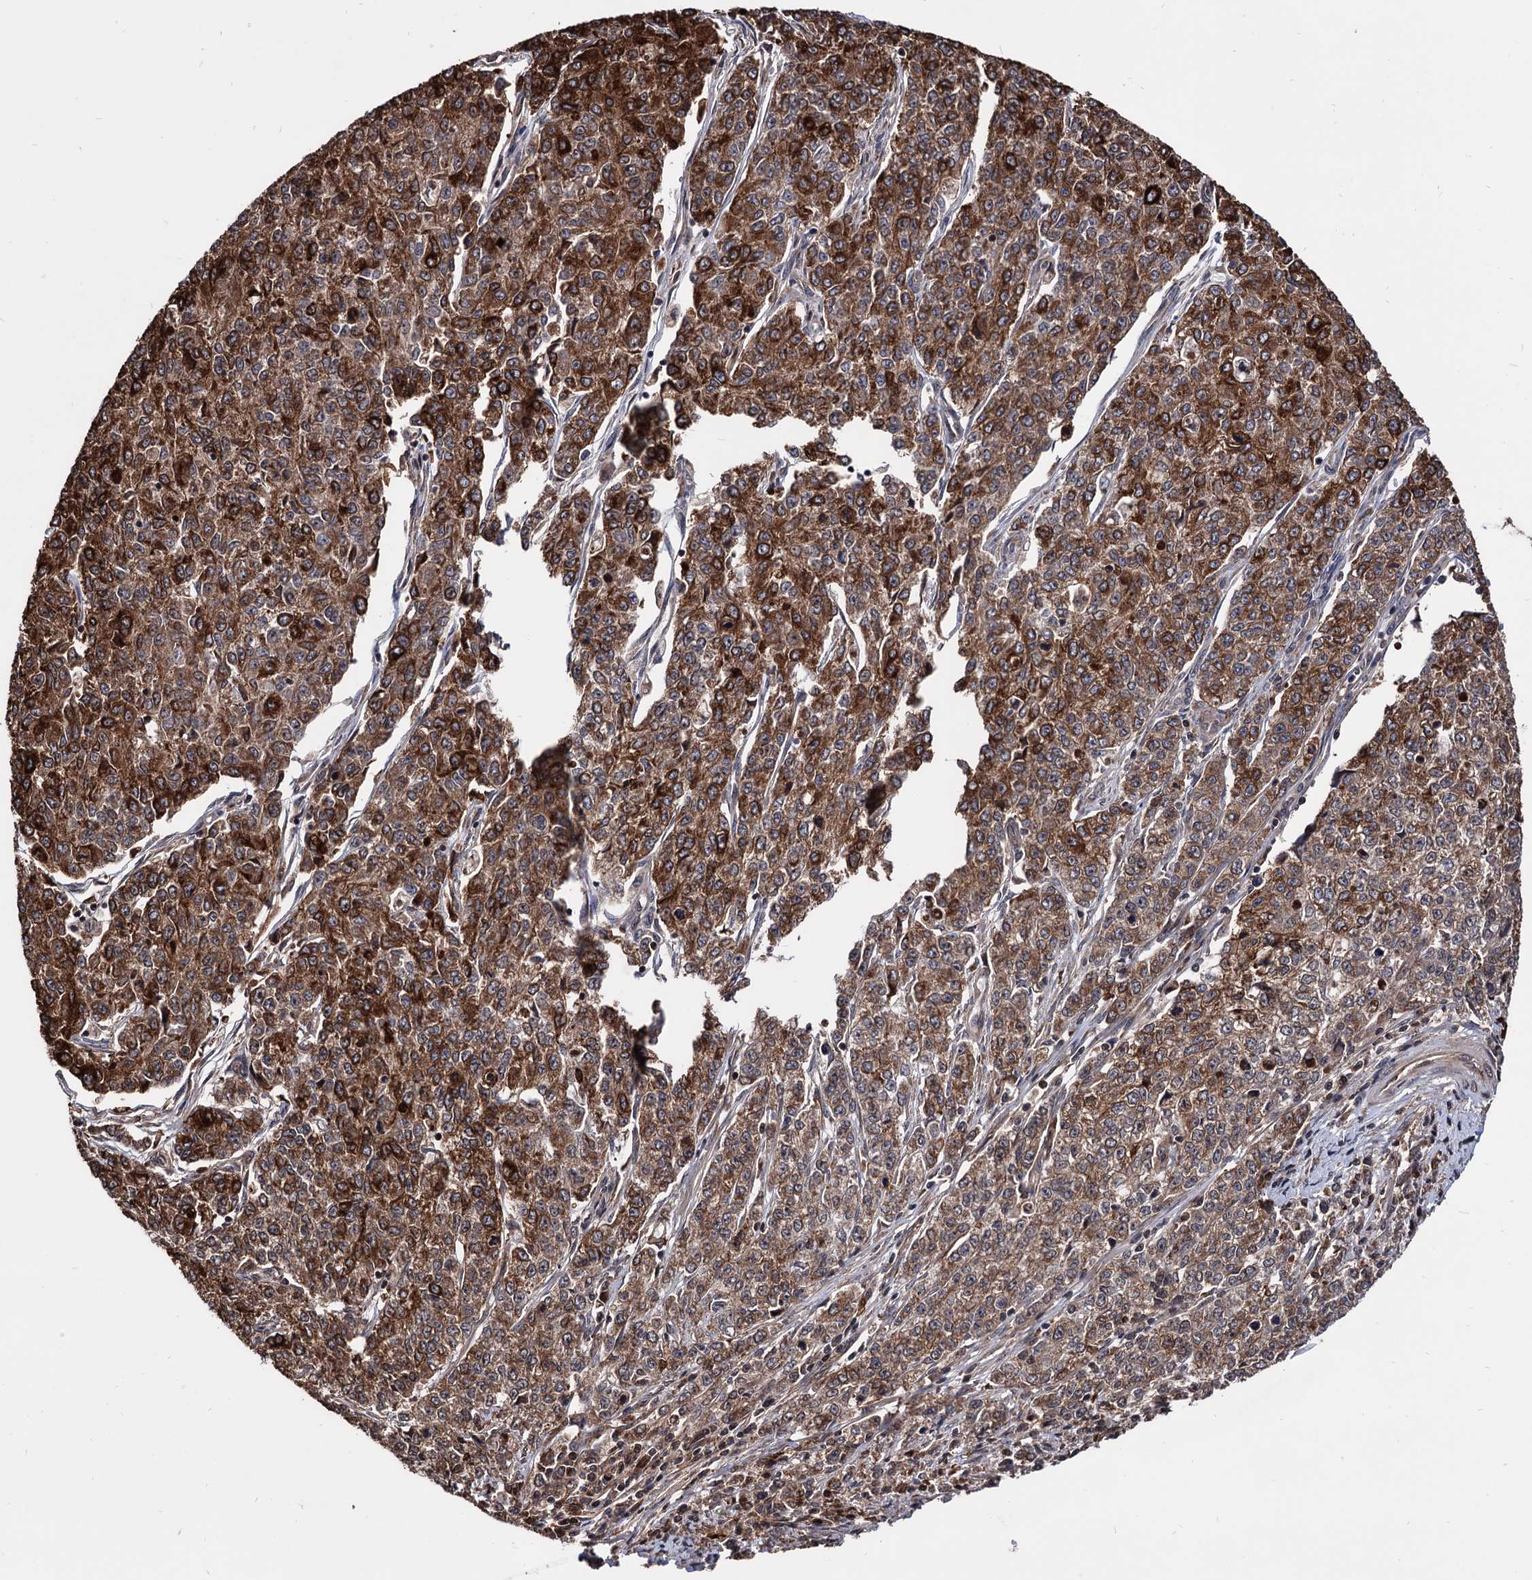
{"staining": {"intensity": "strong", "quantity": ">75%", "location": "cytoplasmic/membranous"}, "tissue": "endometrial cancer", "cell_type": "Tumor cells", "image_type": "cancer", "snomed": [{"axis": "morphology", "description": "Adenocarcinoma, NOS"}, {"axis": "topography", "description": "Endometrium"}], "caption": "Immunohistochemical staining of endometrial adenocarcinoma demonstrates strong cytoplasmic/membranous protein expression in about >75% of tumor cells. (Stains: DAB (3,3'-diaminobenzidine) in brown, nuclei in blue, Microscopy: brightfield microscopy at high magnification).", "gene": "ANKRD12", "patient": {"sex": "female", "age": 50}}